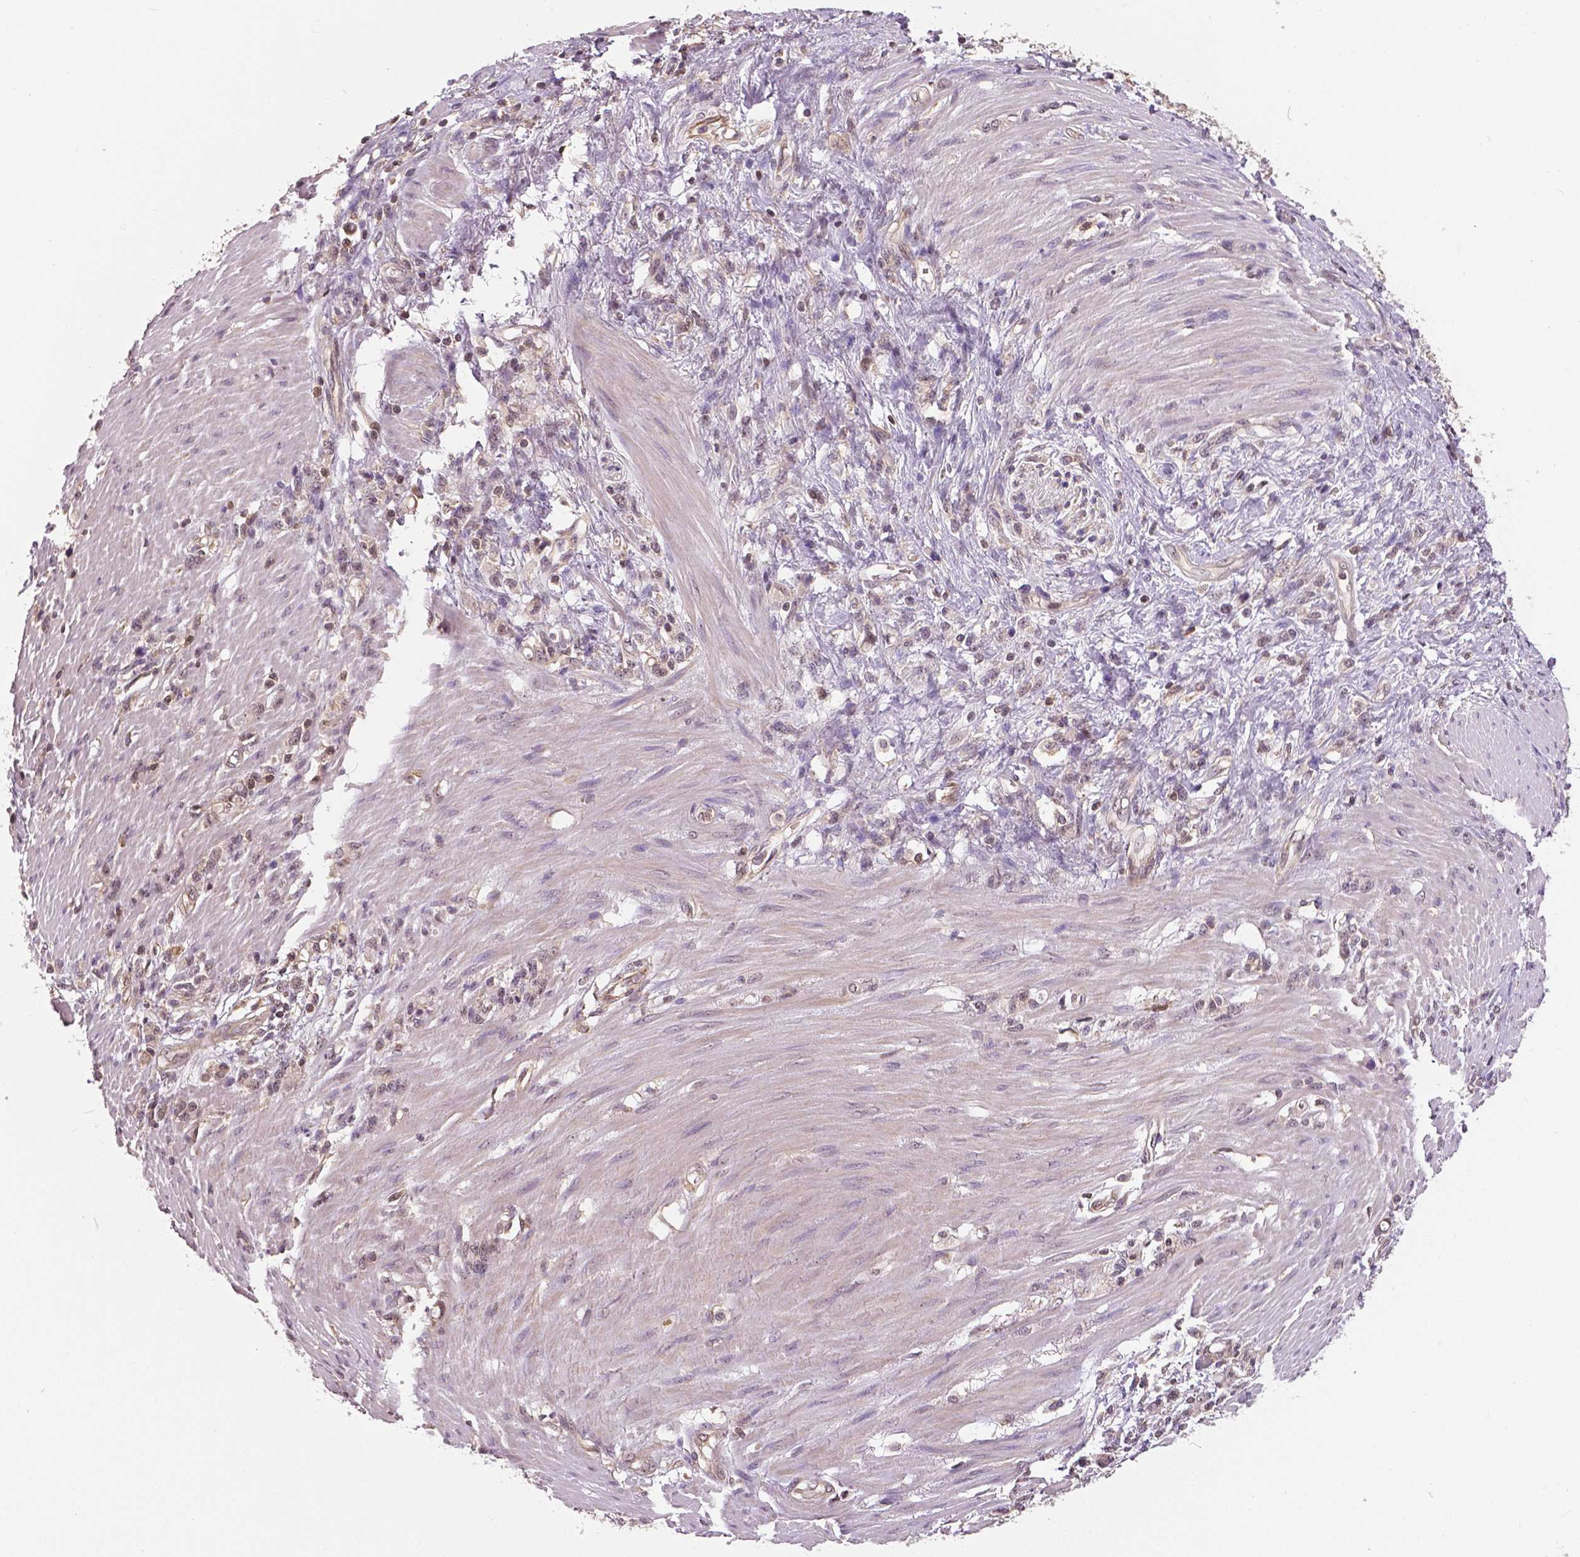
{"staining": {"intensity": "negative", "quantity": "none", "location": "none"}, "tissue": "stomach cancer", "cell_type": "Tumor cells", "image_type": "cancer", "snomed": [{"axis": "morphology", "description": "Adenocarcinoma, NOS"}, {"axis": "topography", "description": "Stomach"}], "caption": "Immunohistochemistry photomicrograph of human stomach adenocarcinoma stained for a protein (brown), which reveals no expression in tumor cells.", "gene": "ANXA13", "patient": {"sex": "female", "age": 84}}